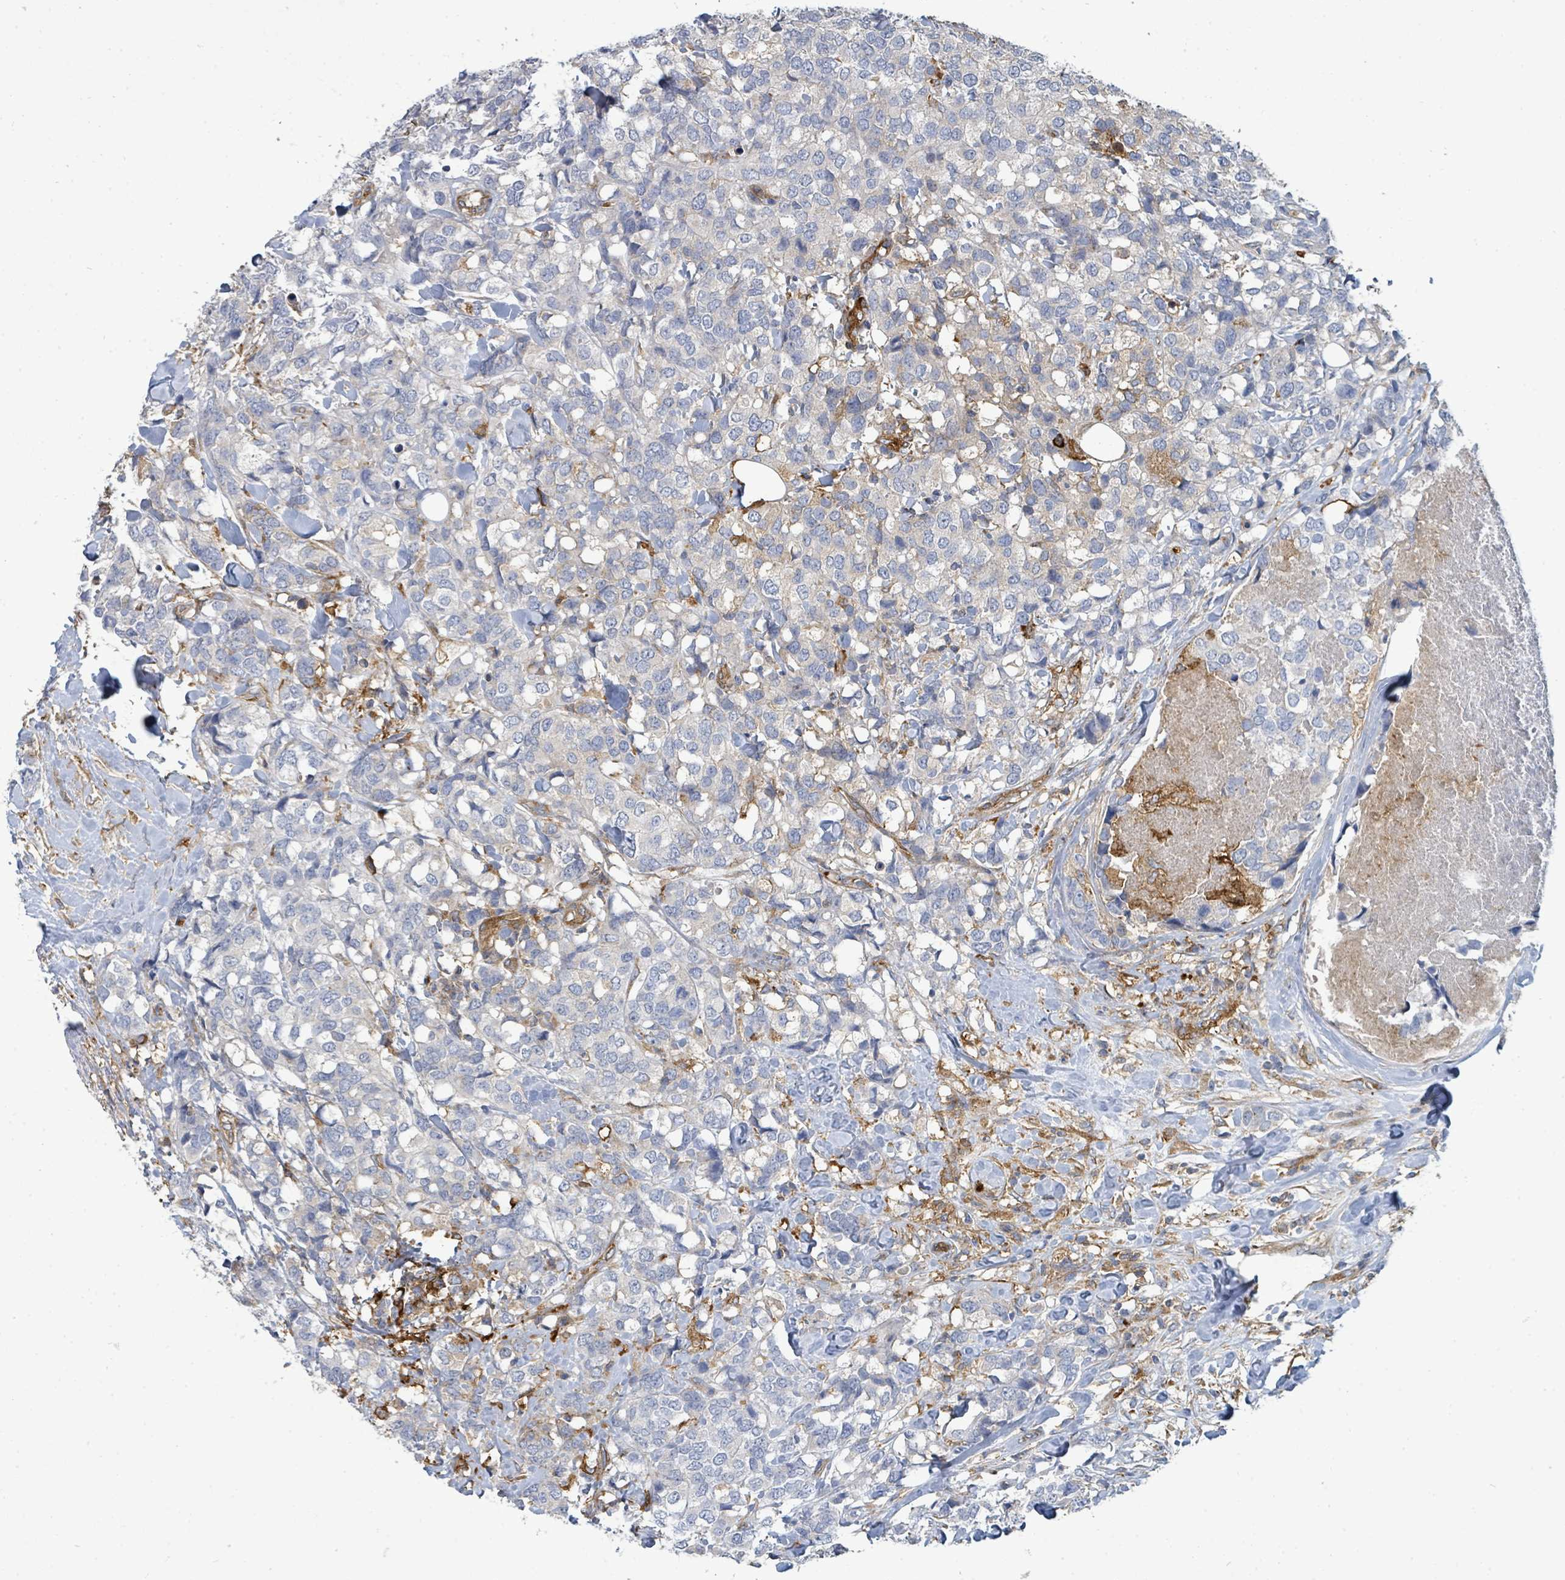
{"staining": {"intensity": "negative", "quantity": "none", "location": "none"}, "tissue": "breast cancer", "cell_type": "Tumor cells", "image_type": "cancer", "snomed": [{"axis": "morphology", "description": "Lobular carcinoma"}, {"axis": "topography", "description": "Breast"}], "caption": "A high-resolution histopathology image shows immunohistochemistry (IHC) staining of breast cancer (lobular carcinoma), which exhibits no significant expression in tumor cells.", "gene": "IFIT1", "patient": {"sex": "female", "age": 59}}